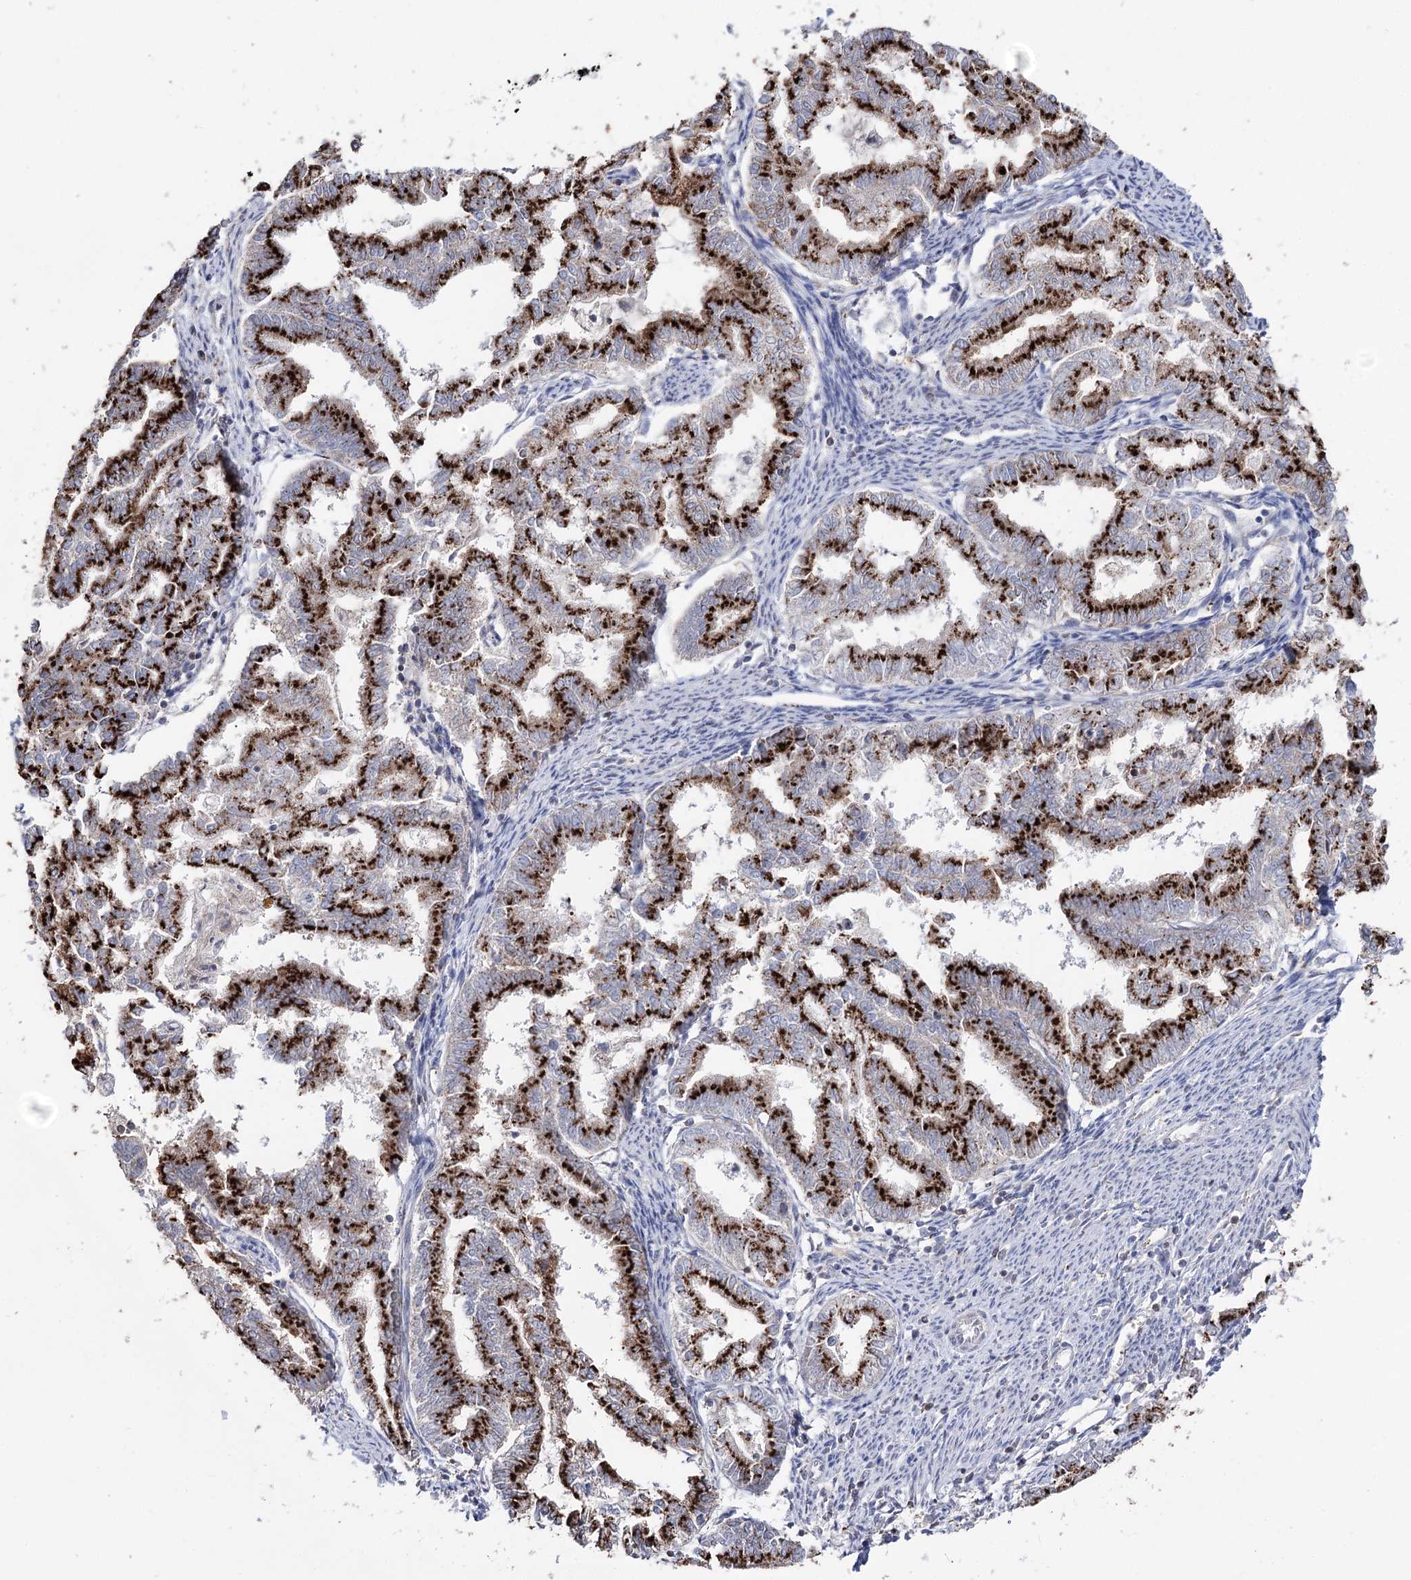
{"staining": {"intensity": "strong", "quantity": ">75%", "location": "cytoplasmic/membranous"}, "tissue": "endometrial cancer", "cell_type": "Tumor cells", "image_type": "cancer", "snomed": [{"axis": "morphology", "description": "Adenocarcinoma, NOS"}, {"axis": "topography", "description": "Endometrium"}], "caption": "There is high levels of strong cytoplasmic/membranous positivity in tumor cells of adenocarcinoma (endometrial), as demonstrated by immunohistochemical staining (brown color).", "gene": "ARHGAP20", "patient": {"sex": "female", "age": 79}}